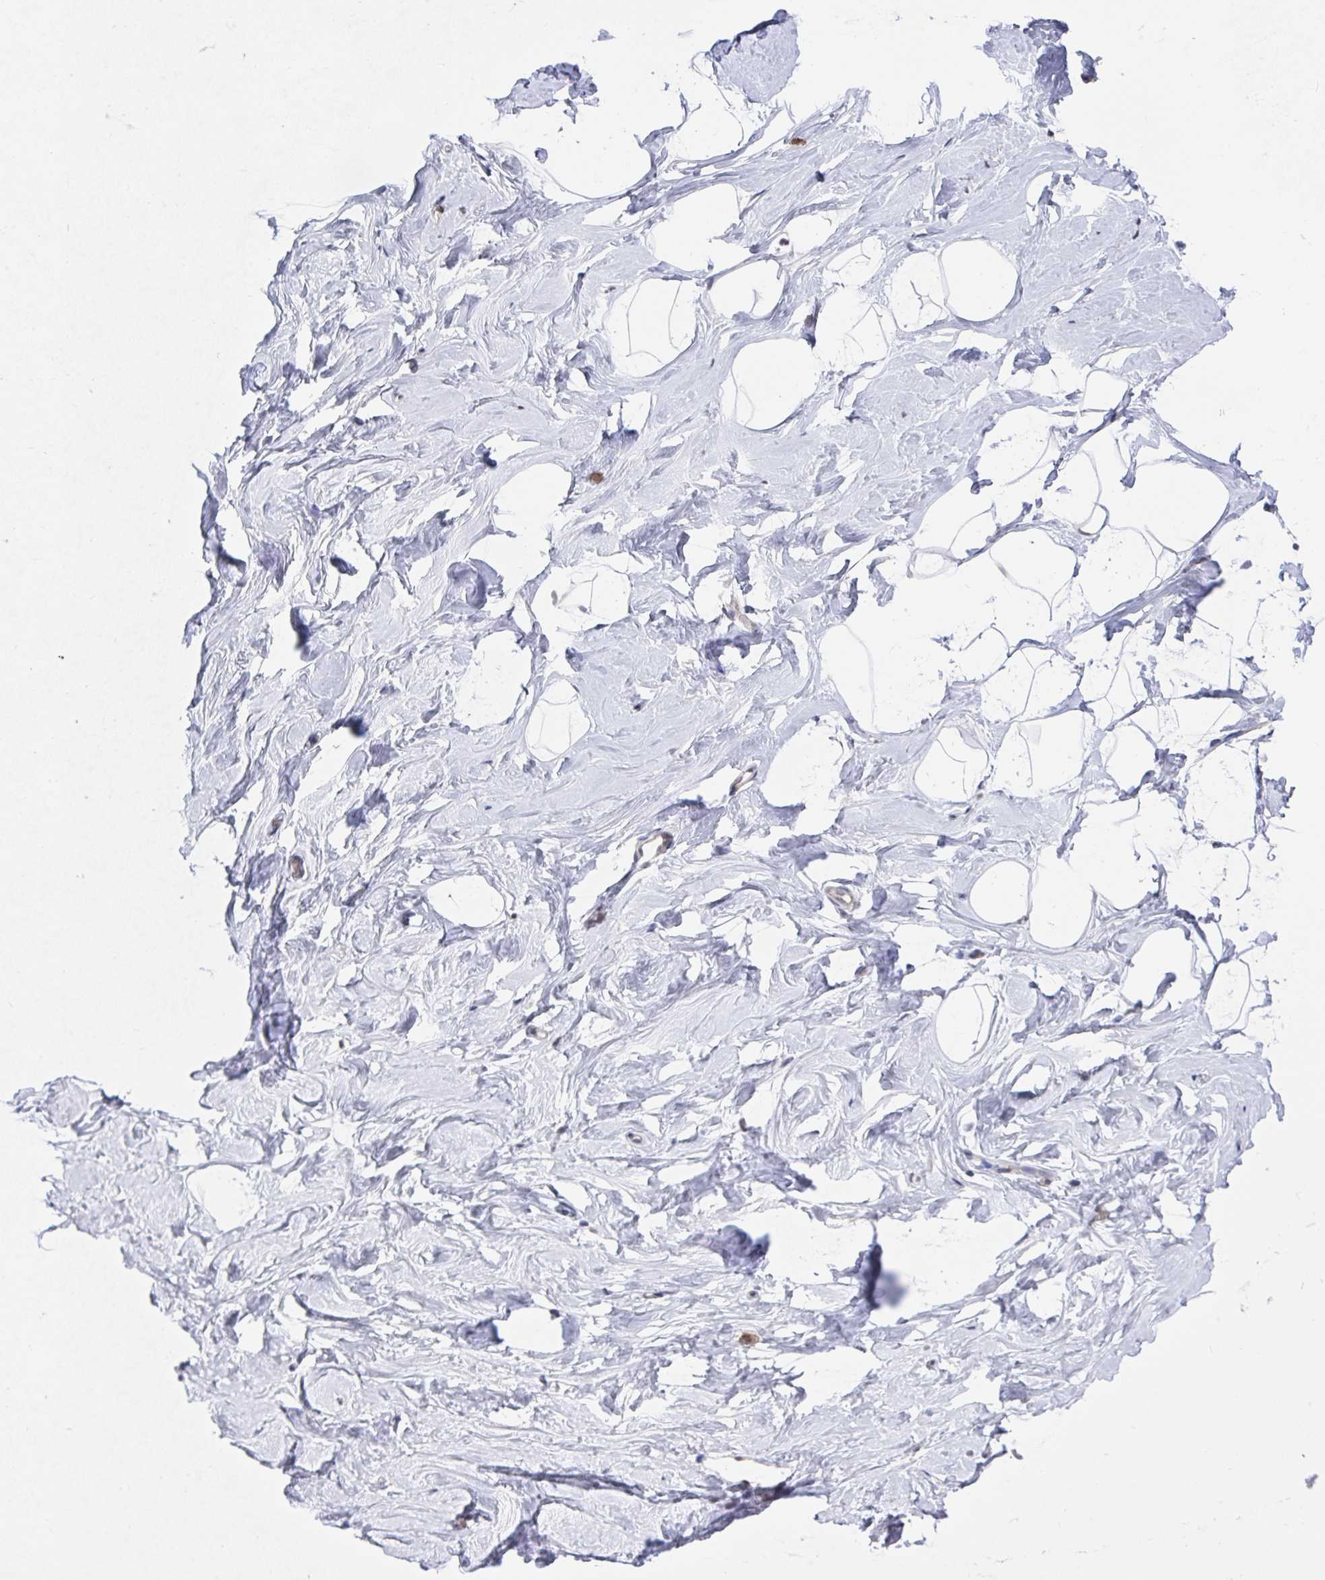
{"staining": {"intensity": "negative", "quantity": "none", "location": "none"}, "tissue": "breast", "cell_type": "Adipocytes", "image_type": "normal", "snomed": [{"axis": "morphology", "description": "Normal tissue, NOS"}, {"axis": "topography", "description": "Breast"}], "caption": "High power microscopy histopathology image of an immunohistochemistry histopathology image of unremarkable breast, revealing no significant expression in adipocytes.", "gene": "JMJD1C", "patient": {"sex": "female", "age": 32}}